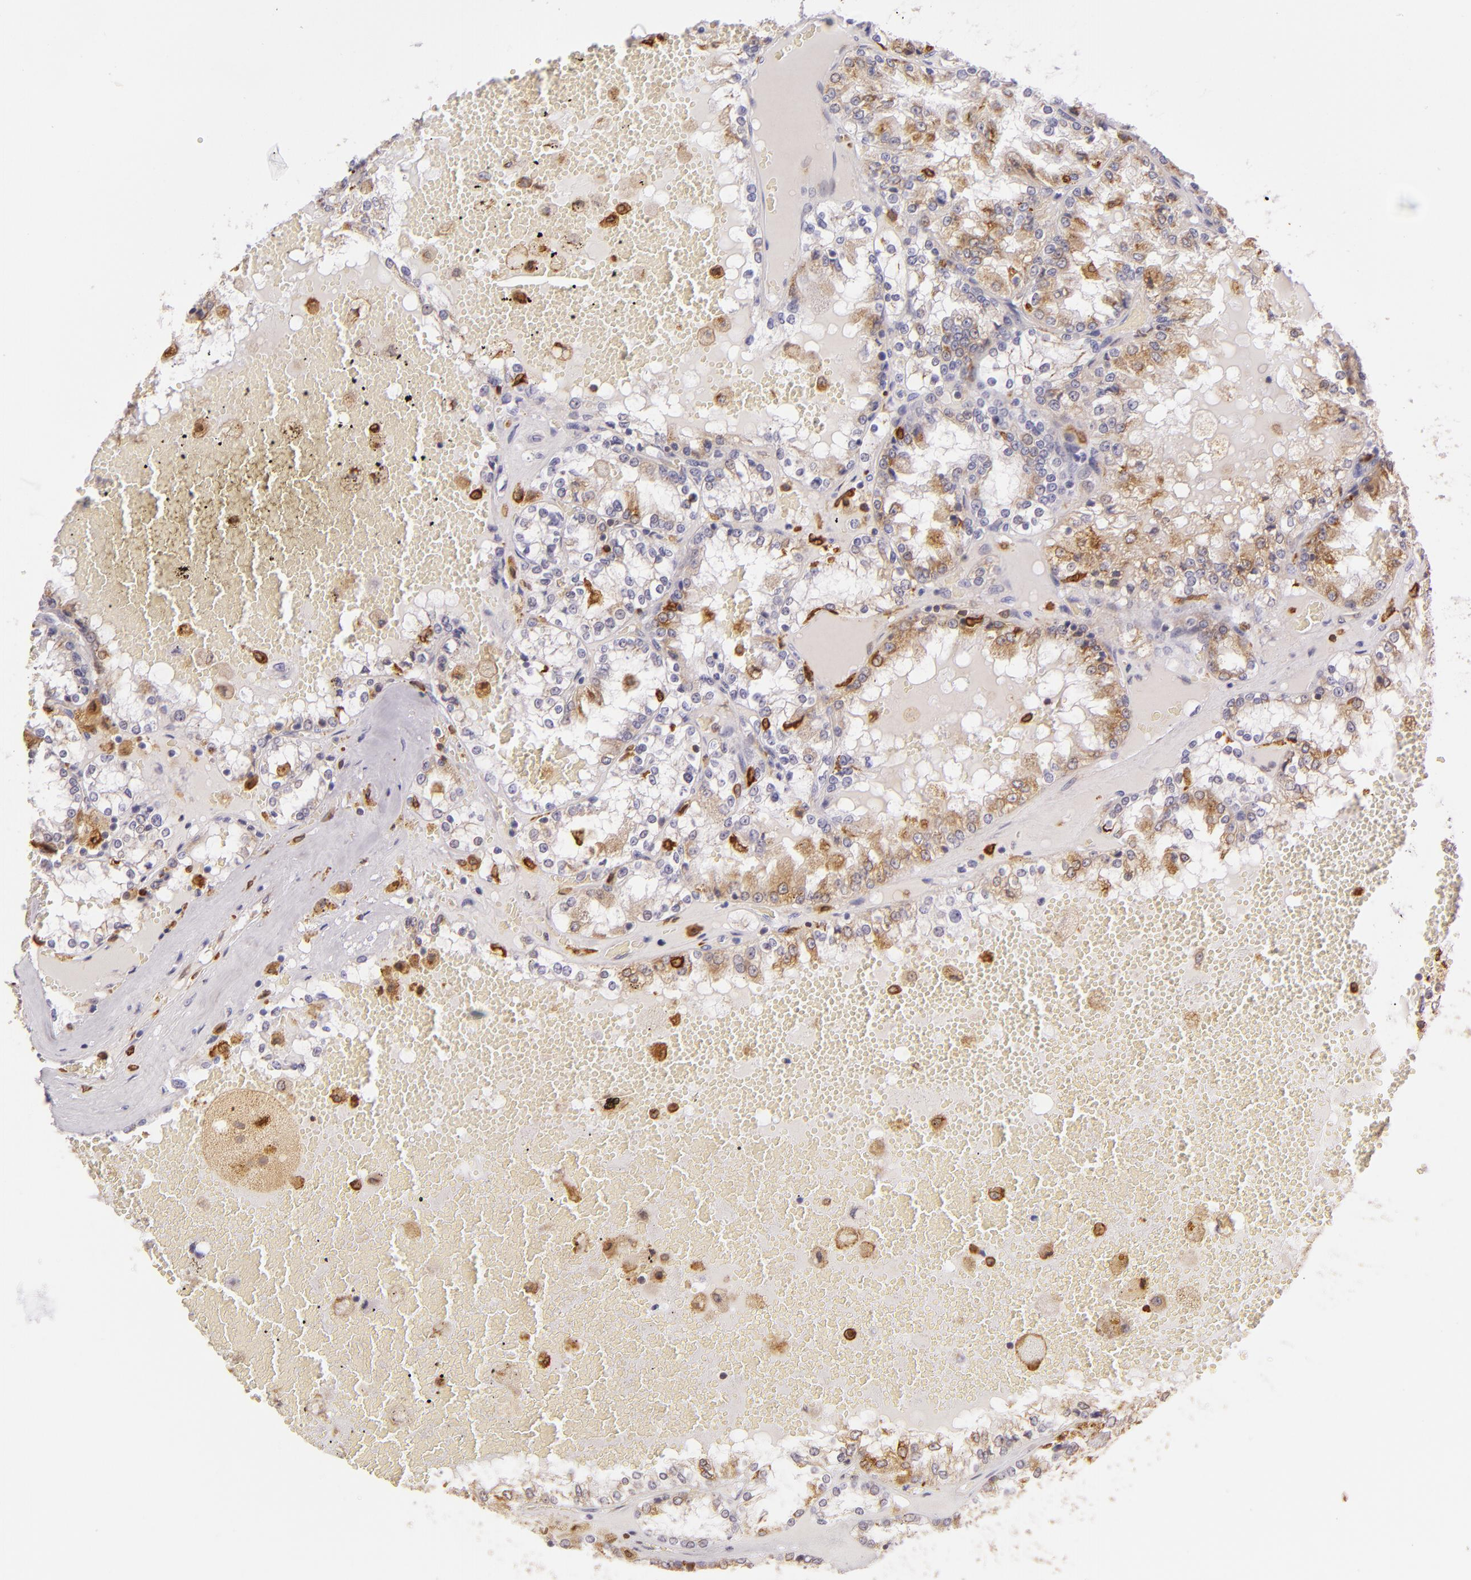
{"staining": {"intensity": "moderate", "quantity": "25%-75%", "location": "cytoplasmic/membranous"}, "tissue": "renal cancer", "cell_type": "Tumor cells", "image_type": "cancer", "snomed": [{"axis": "morphology", "description": "Adenocarcinoma, NOS"}, {"axis": "topography", "description": "Kidney"}], "caption": "IHC of renal cancer shows medium levels of moderate cytoplasmic/membranous expression in approximately 25%-75% of tumor cells.", "gene": "CD74", "patient": {"sex": "female", "age": 56}}